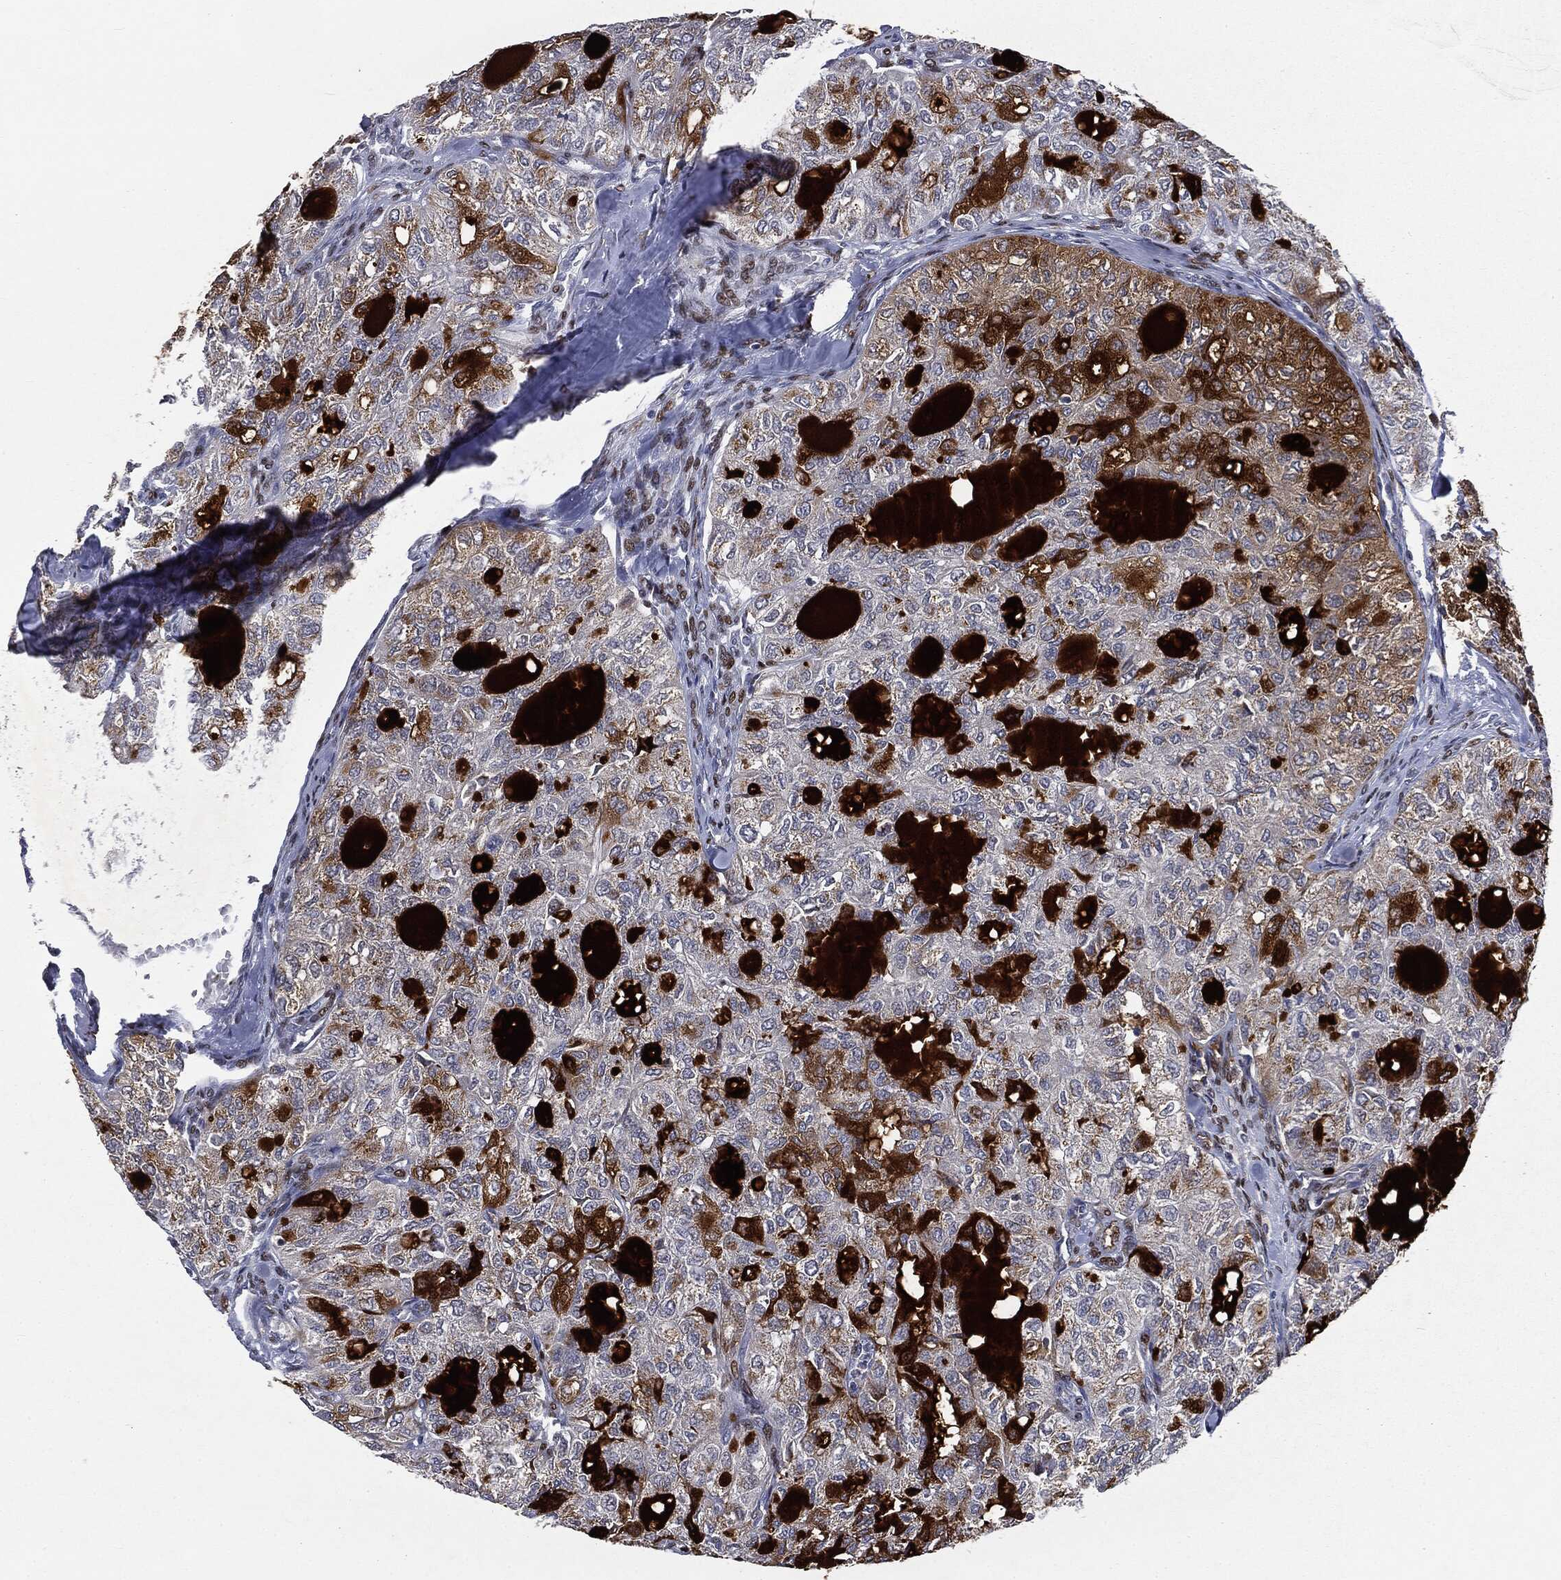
{"staining": {"intensity": "strong", "quantity": "<25%", "location": "cytoplasmic/membranous"}, "tissue": "thyroid cancer", "cell_type": "Tumor cells", "image_type": "cancer", "snomed": [{"axis": "morphology", "description": "Follicular adenoma carcinoma, NOS"}, {"axis": "topography", "description": "Thyroid gland"}], "caption": "There is medium levels of strong cytoplasmic/membranous staining in tumor cells of thyroid cancer (follicular adenoma carcinoma), as demonstrated by immunohistochemical staining (brown color).", "gene": "CASD1", "patient": {"sex": "male", "age": 75}}